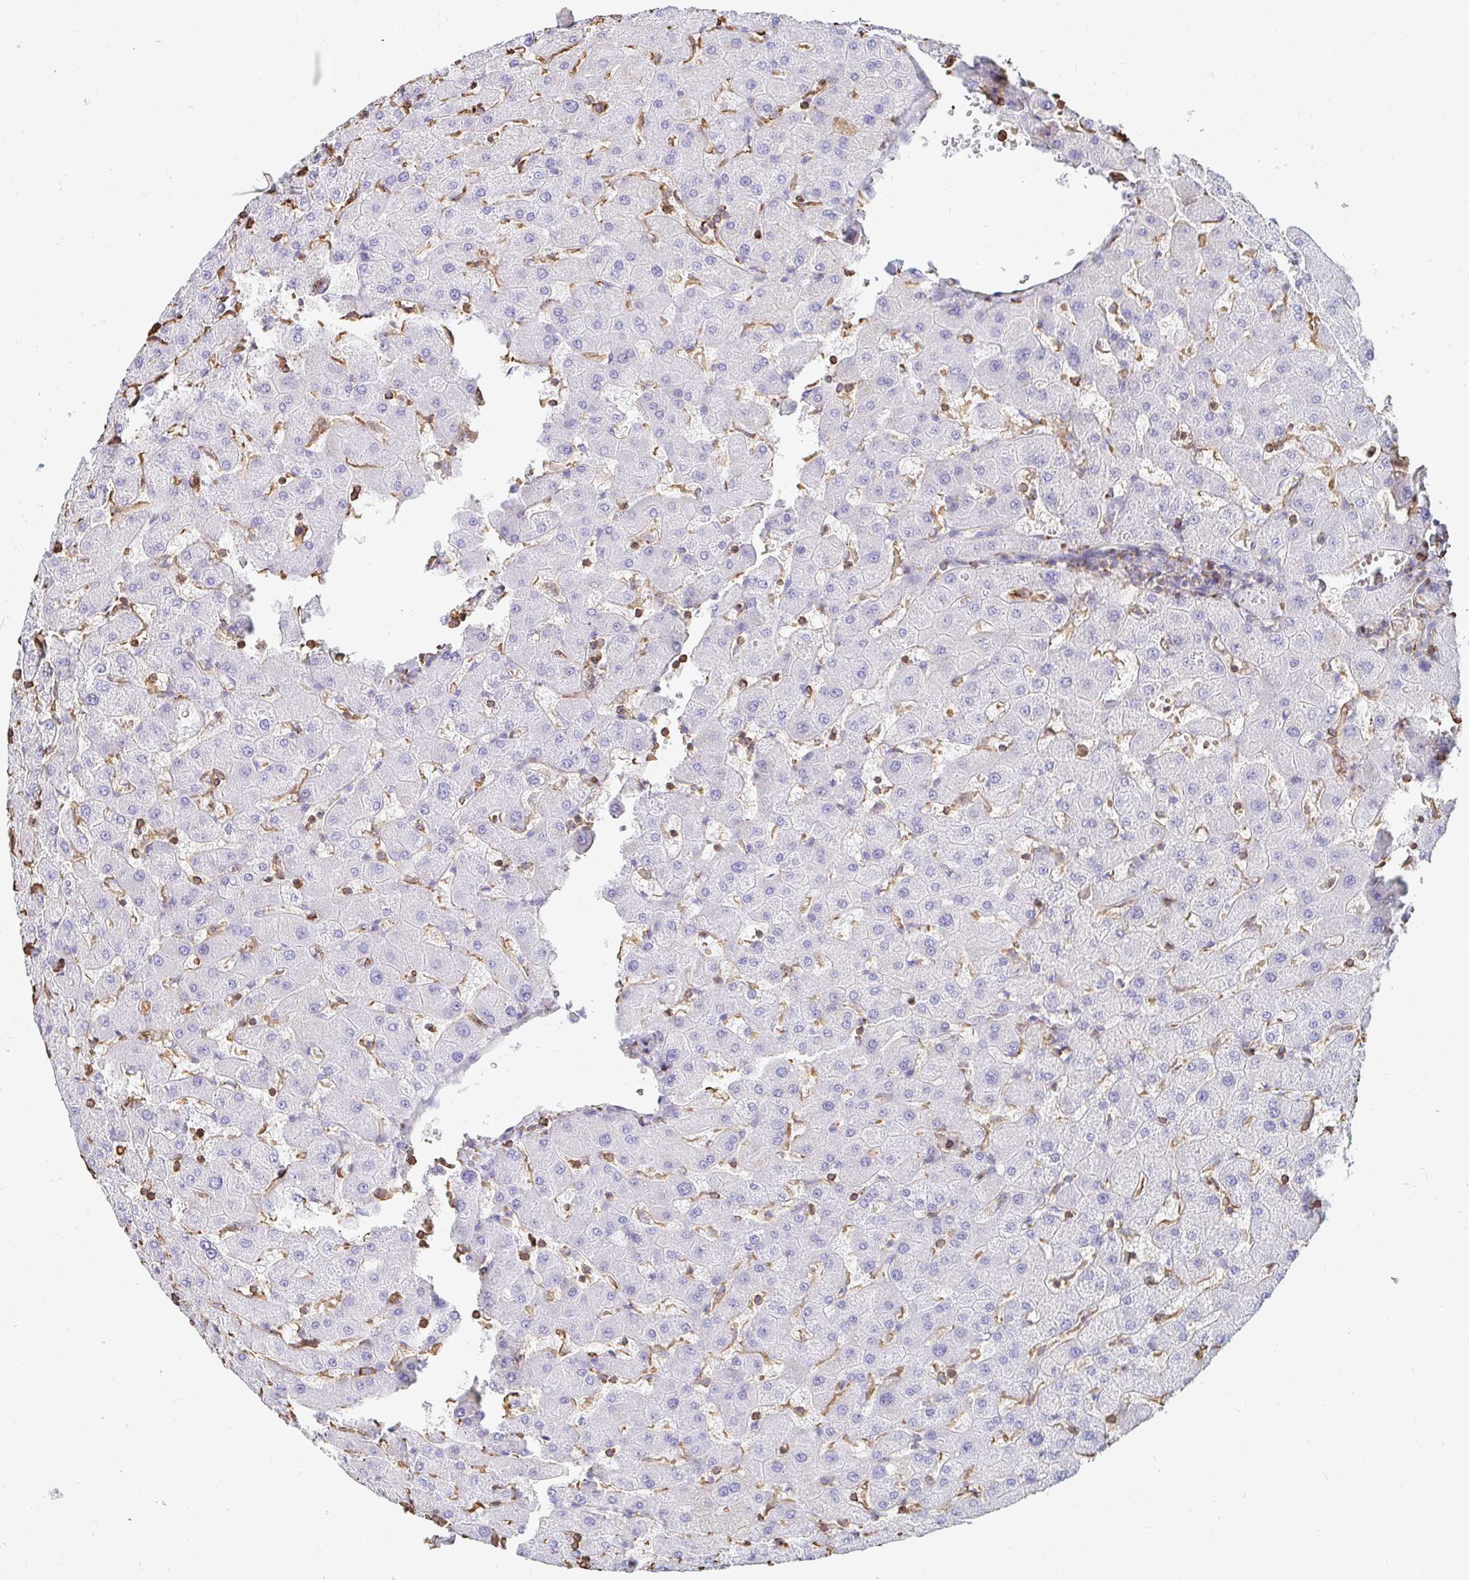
{"staining": {"intensity": "negative", "quantity": "none", "location": "none"}, "tissue": "liver", "cell_type": "Cholangiocytes", "image_type": "normal", "snomed": [{"axis": "morphology", "description": "Normal tissue, NOS"}, {"axis": "topography", "description": "Liver"}], "caption": "A high-resolution histopathology image shows IHC staining of unremarkable liver, which displays no significant positivity in cholangiocytes.", "gene": "PTPN14", "patient": {"sex": "female", "age": 63}}